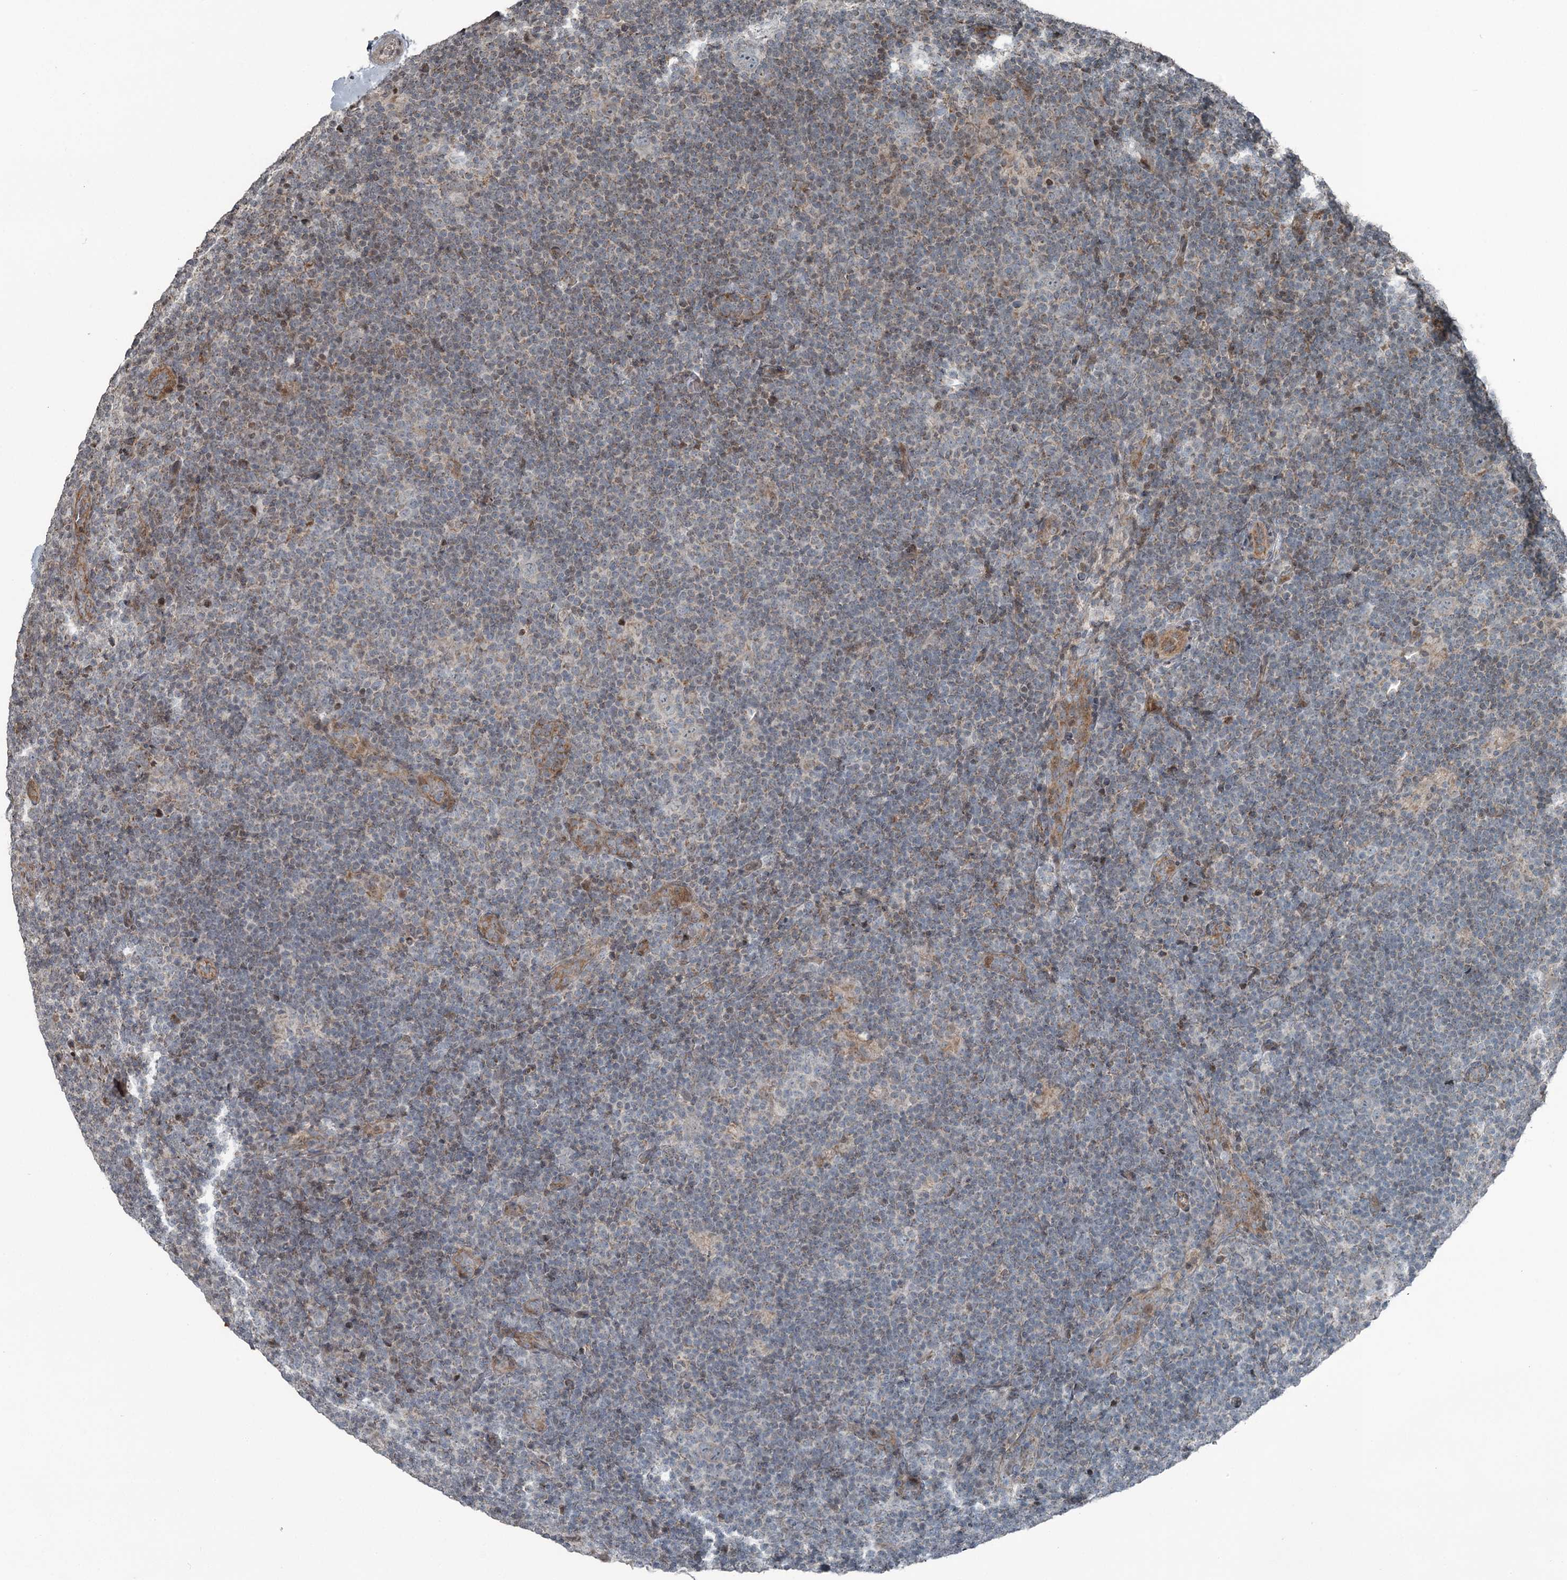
{"staining": {"intensity": "negative", "quantity": "none", "location": "none"}, "tissue": "lymphoma", "cell_type": "Tumor cells", "image_type": "cancer", "snomed": [{"axis": "morphology", "description": "Hodgkin's disease, NOS"}, {"axis": "topography", "description": "Lymph node"}], "caption": "DAB immunohistochemical staining of human lymphoma reveals no significant staining in tumor cells.", "gene": "RASSF8", "patient": {"sex": "female", "age": 57}}